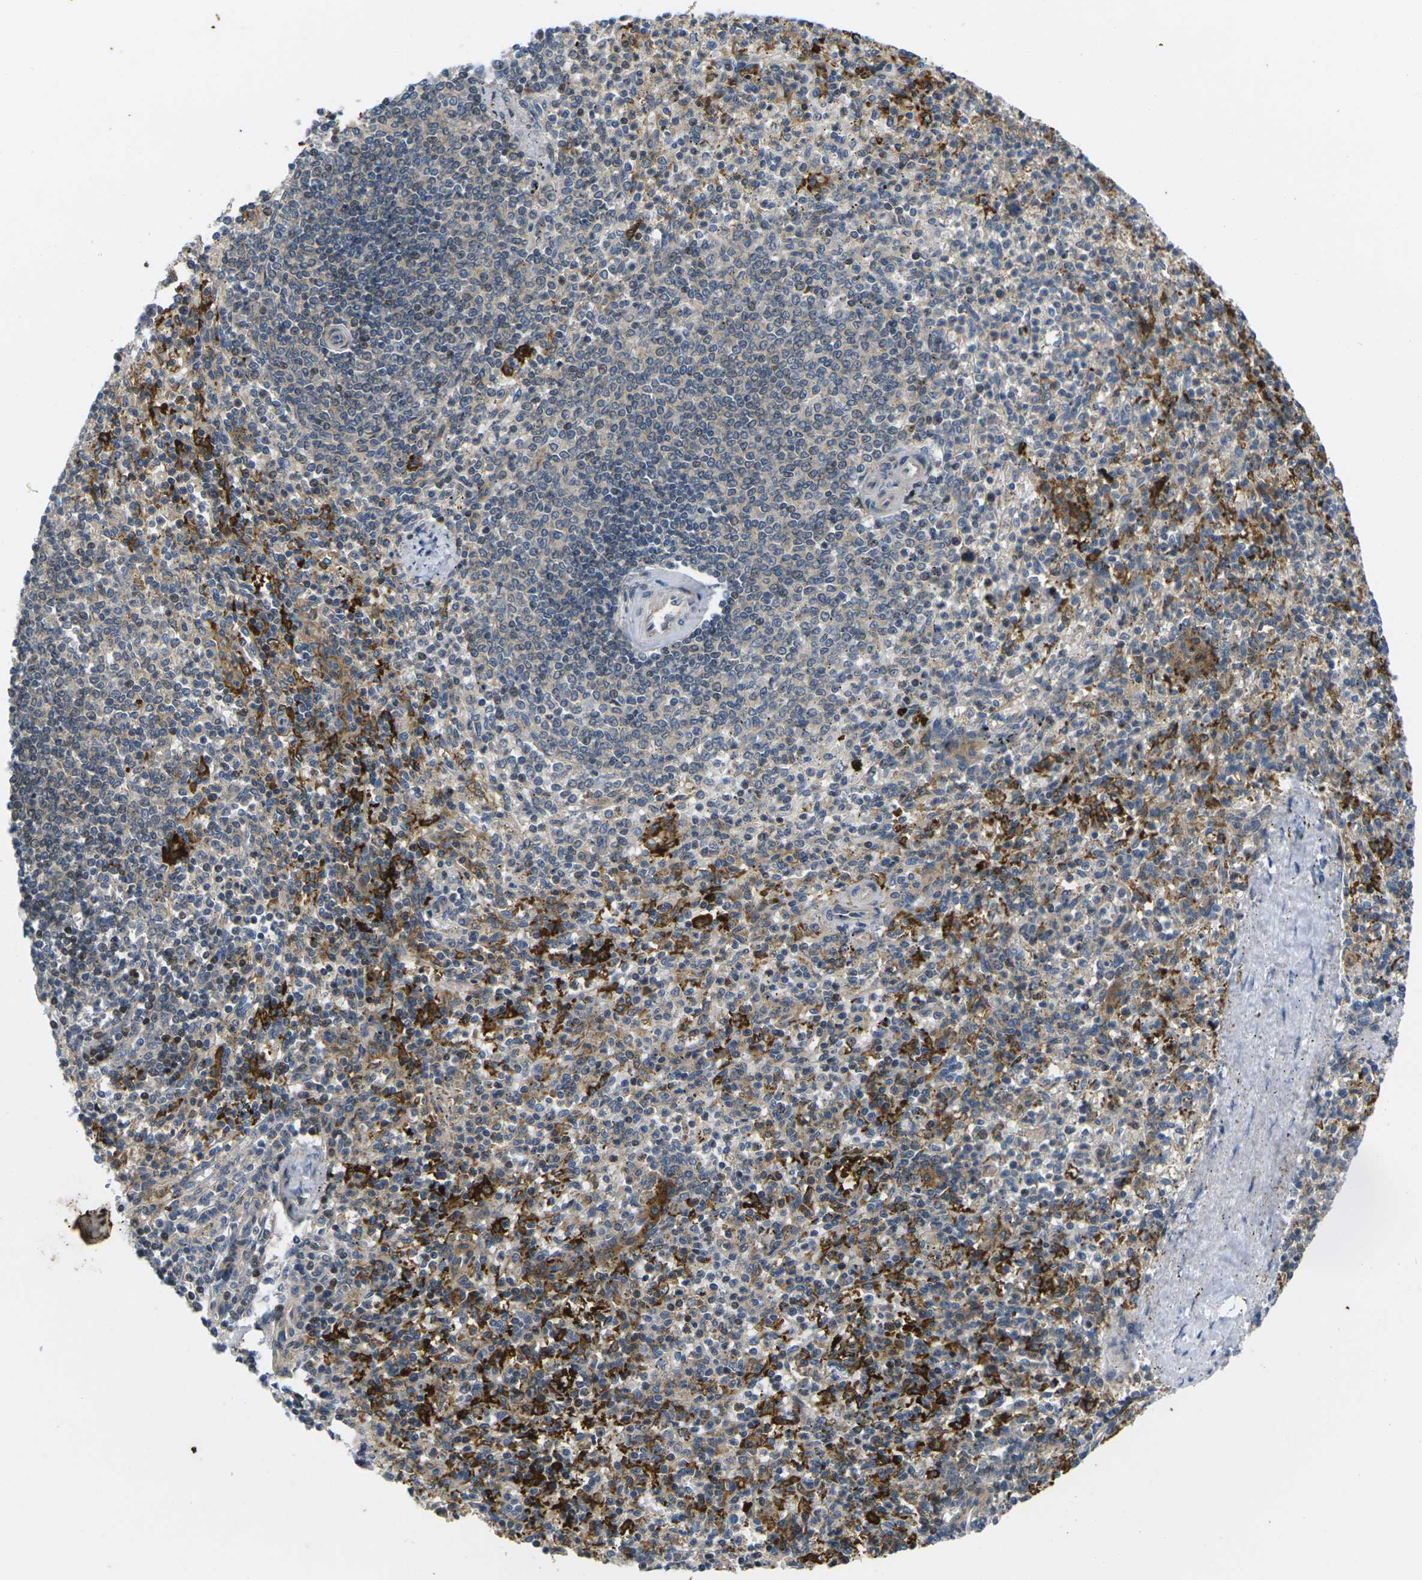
{"staining": {"intensity": "moderate", "quantity": "25%-75%", "location": "cytoplasmic/membranous"}, "tissue": "spleen", "cell_type": "Cells in red pulp", "image_type": "normal", "snomed": [{"axis": "morphology", "description": "Normal tissue, NOS"}, {"axis": "topography", "description": "Spleen"}], "caption": "Unremarkable spleen shows moderate cytoplasmic/membranous expression in about 25%-75% of cells in red pulp, visualized by immunohistochemistry.", "gene": "ROBO2", "patient": {"sex": "male", "age": 72}}